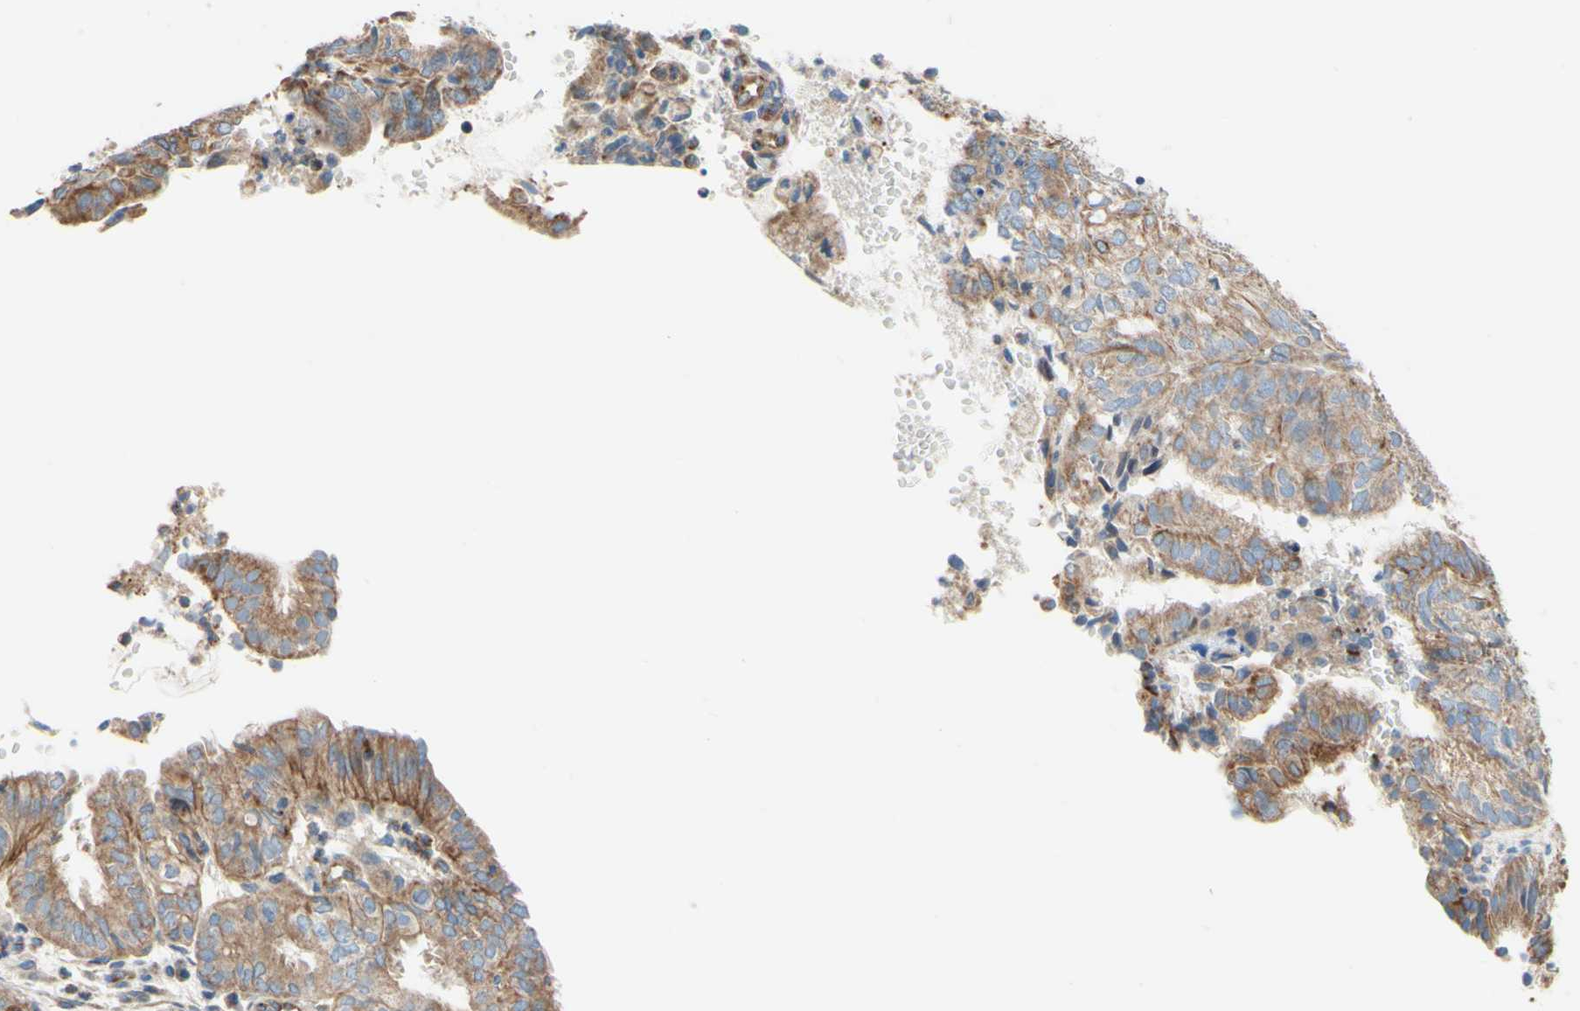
{"staining": {"intensity": "weak", "quantity": ">75%", "location": "cytoplasmic/membranous"}, "tissue": "endometrial cancer", "cell_type": "Tumor cells", "image_type": "cancer", "snomed": [{"axis": "morphology", "description": "Adenocarcinoma, NOS"}, {"axis": "topography", "description": "Uterus"}], "caption": "Immunohistochemistry (IHC) image of neoplastic tissue: human endometrial adenocarcinoma stained using IHC reveals low levels of weak protein expression localized specifically in the cytoplasmic/membranous of tumor cells, appearing as a cytoplasmic/membranous brown color.", "gene": "ENDOD1", "patient": {"sex": "female", "age": 60}}